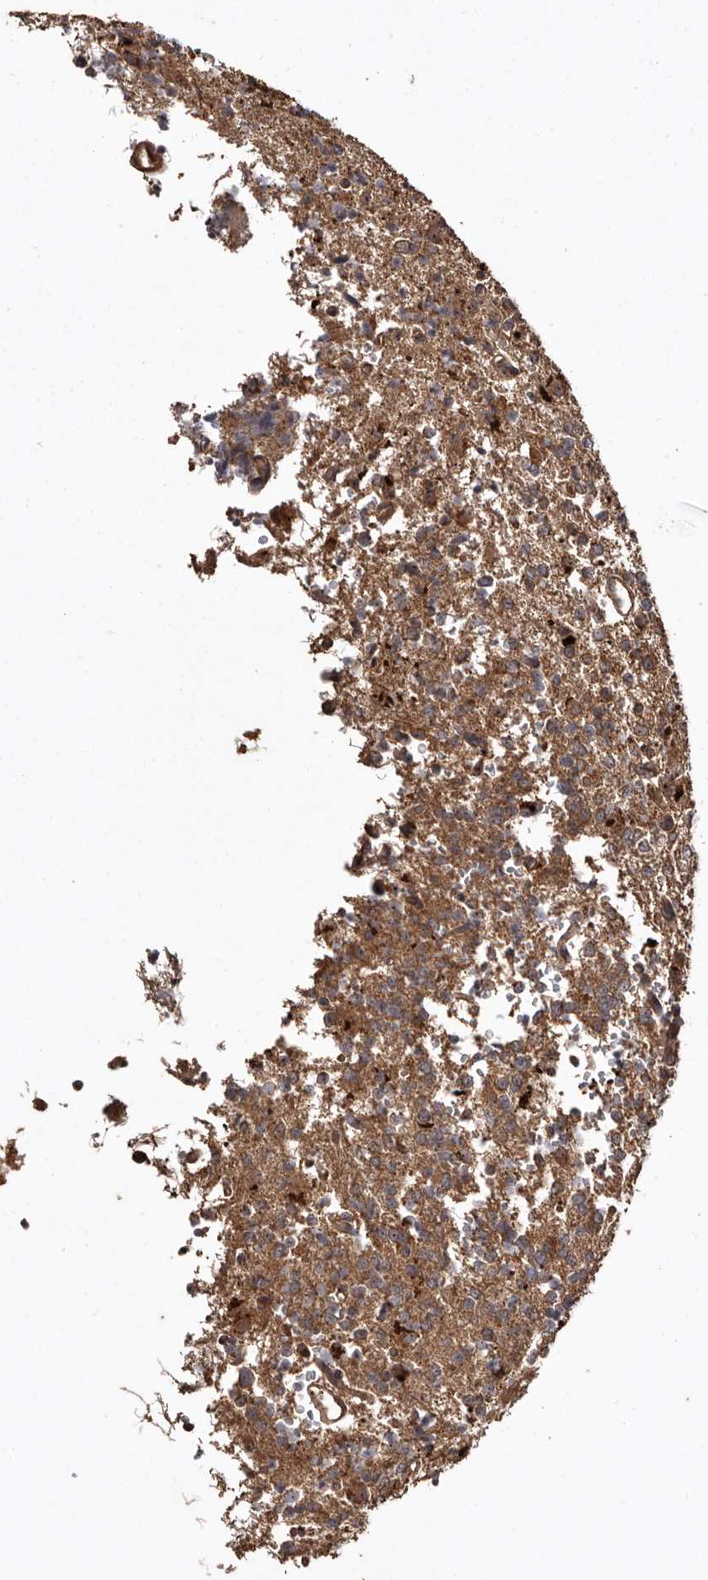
{"staining": {"intensity": "moderate", "quantity": ">75%", "location": "cytoplasmic/membranous"}, "tissue": "glioma", "cell_type": "Tumor cells", "image_type": "cancer", "snomed": [{"axis": "morphology", "description": "Glioma, malignant, High grade"}, {"axis": "topography", "description": "Brain"}], "caption": "Immunohistochemical staining of malignant high-grade glioma demonstrates medium levels of moderate cytoplasmic/membranous positivity in about >75% of tumor cells.", "gene": "RWDD1", "patient": {"sex": "female", "age": 62}}